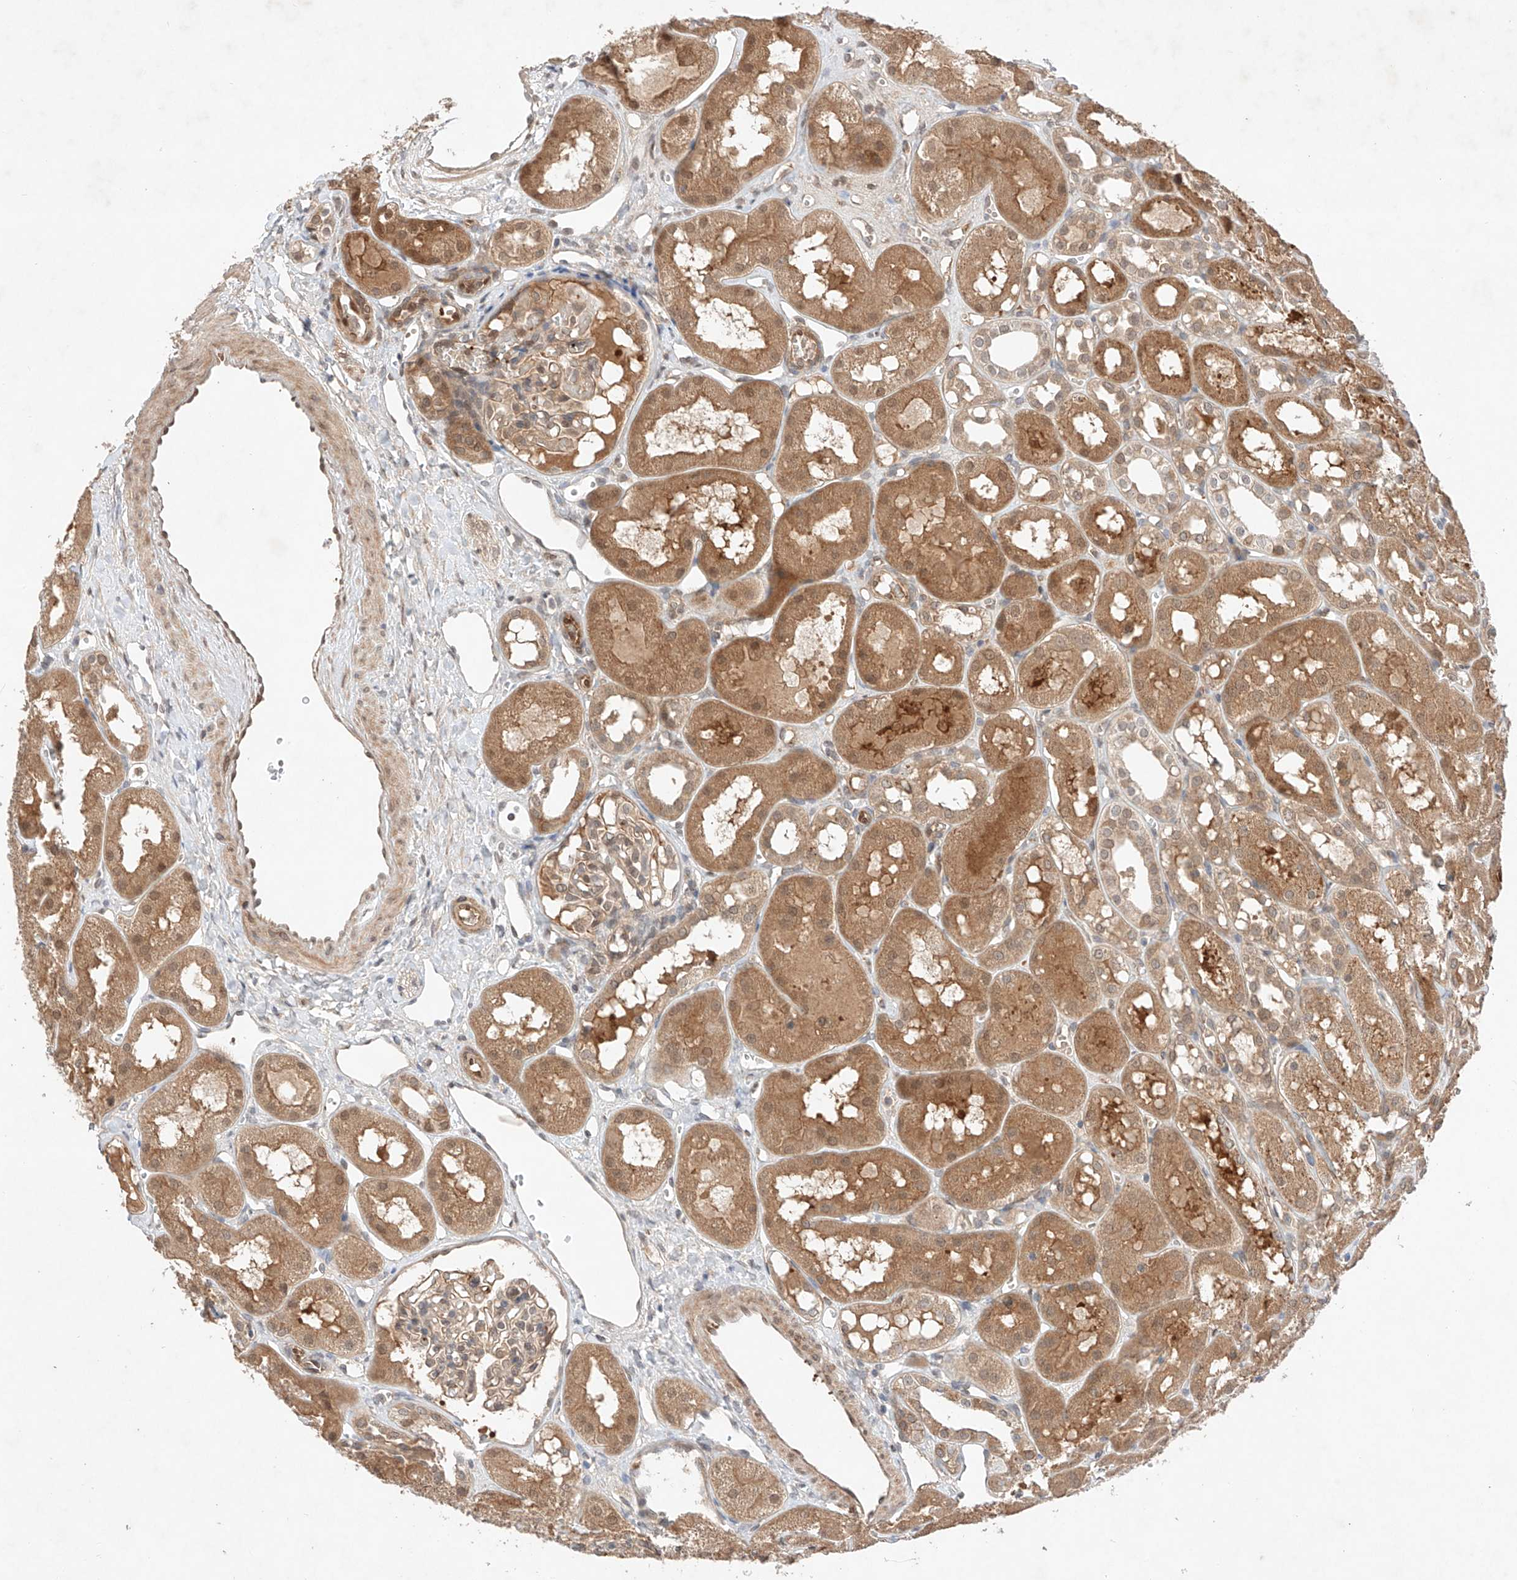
{"staining": {"intensity": "weak", "quantity": "25%-75%", "location": "cytoplasmic/membranous,nuclear"}, "tissue": "kidney", "cell_type": "Cells in glomeruli", "image_type": "normal", "snomed": [{"axis": "morphology", "description": "Normal tissue, NOS"}, {"axis": "topography", "description": "Kidney"}], "caption": "Brown immunohistochemical staining in benign kidney displays weak cytoplasmic/membranous,nuclear expression in about 25%-75% of cells in glomeruli.", "gene": "ZNF124", "patient": {"sex": "male", "age": 16}}